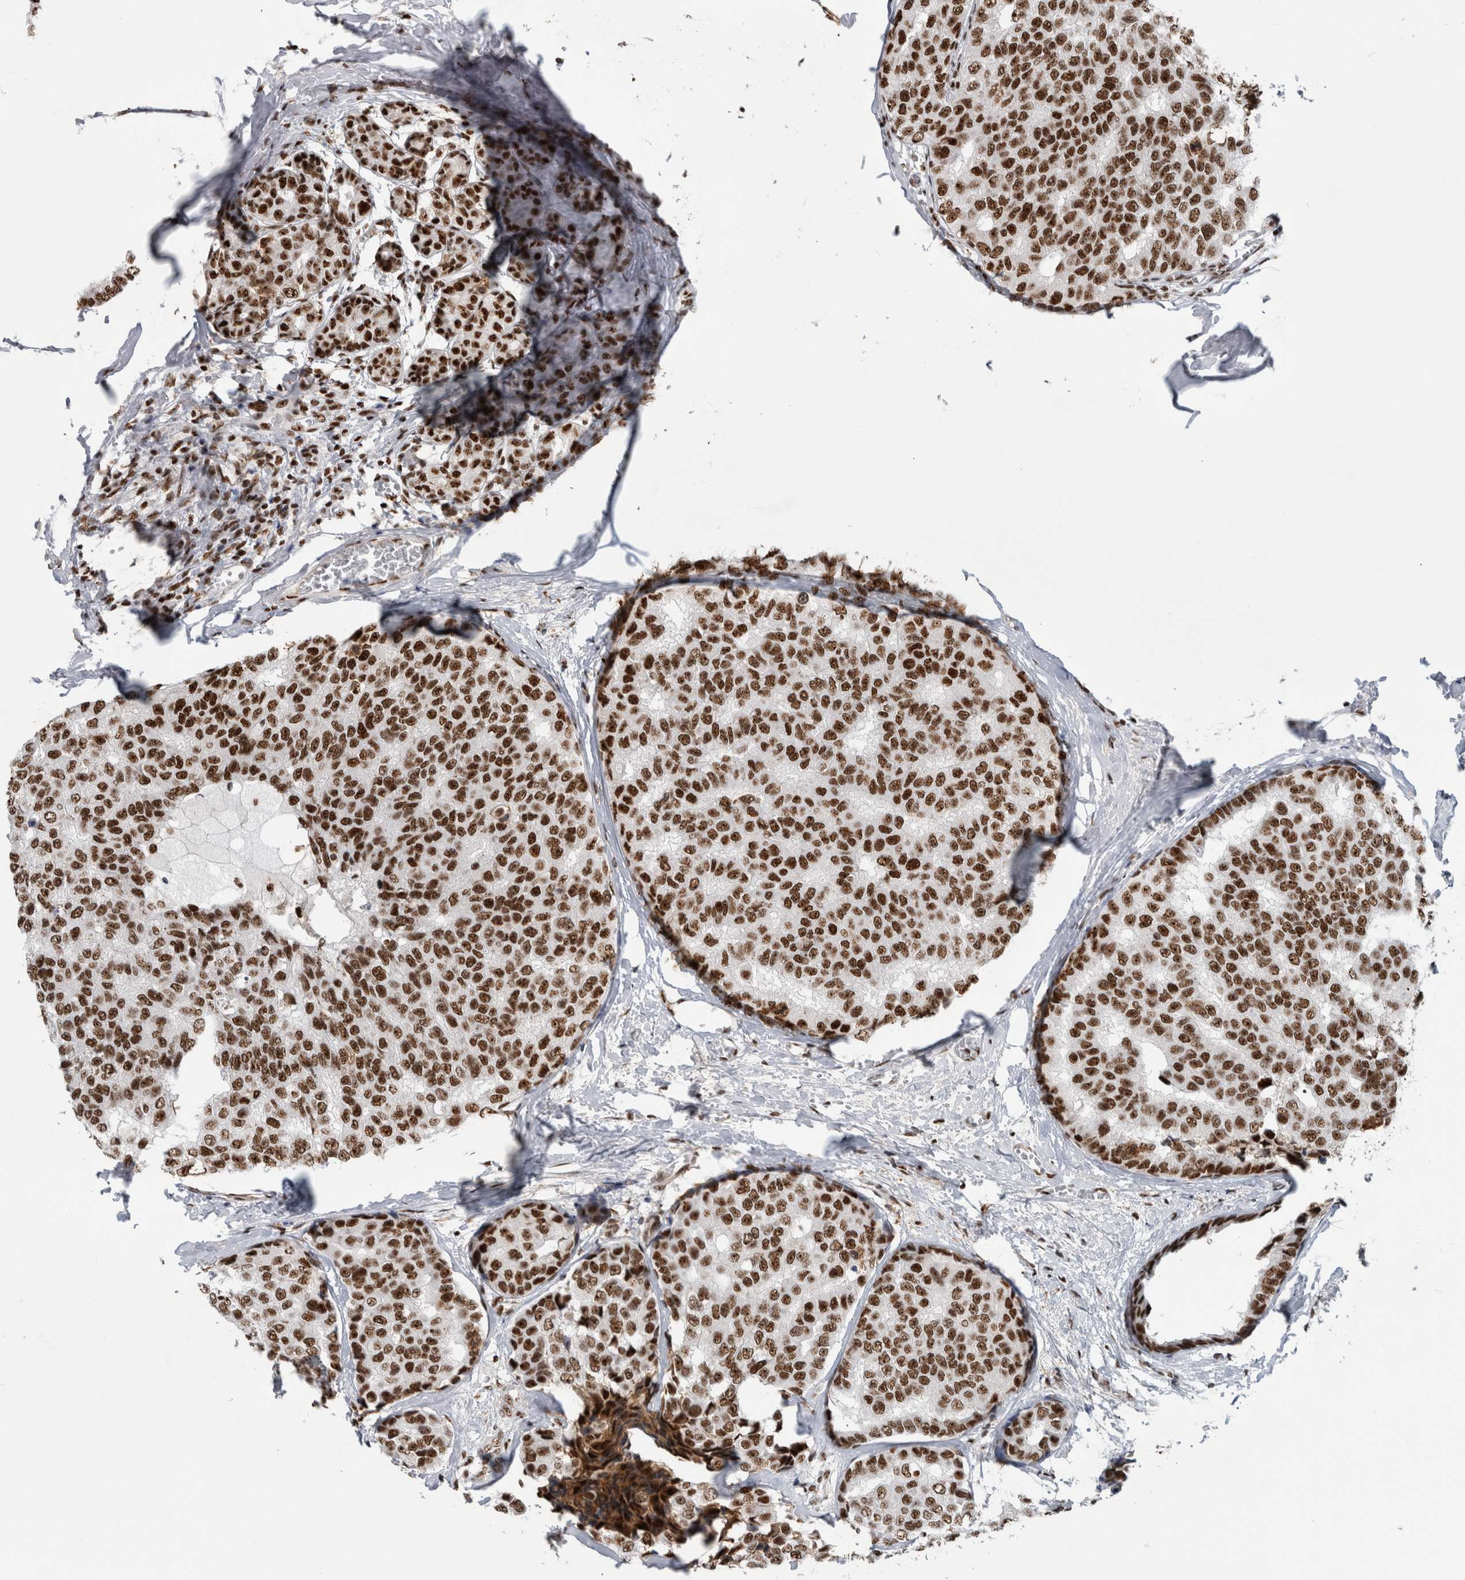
{"staining": {"intensity": "strong", "quantity": ">75%", "location": "nuclear"}, "tissue": "breast cancer", "cell_type": "Tumor cells", "image_type": "cancer", "snomed": [{"axis": "morphology", "description": "Normal tissue, NOS"}, {"axis": "morphology", "description": "Duct carcinoma"}, {"axis": "topography", "description": "Breast"}], "caption": "Immunohistochemical staining of breast cancer shows high levels of strong nuclear protein staining in about >75% of tumor cells.", "gene": "NCL", "patient": {"sex": "female", "age": 43}}